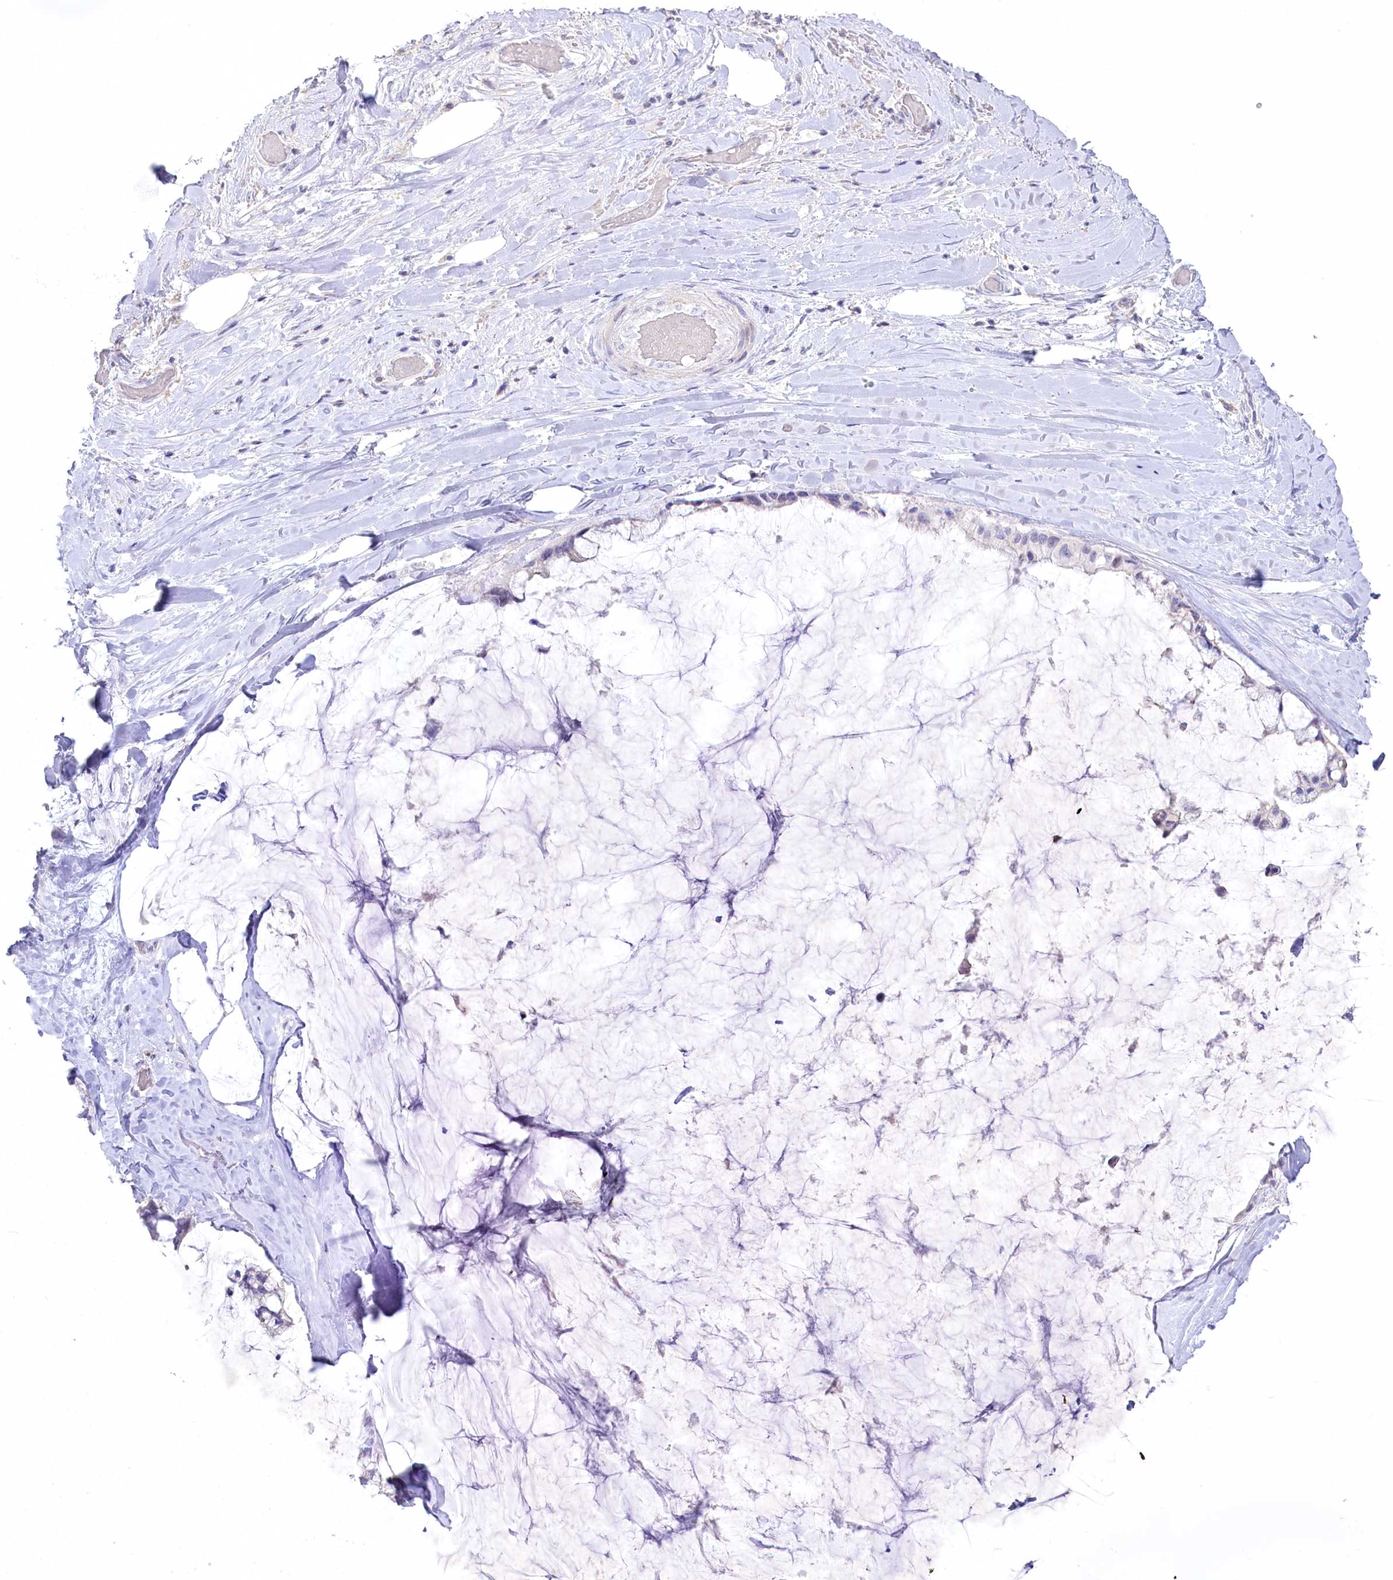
{"staining": {"intensity": "negative", "quantity": "none", "location": "none"}, "tissue": "ovarian cancer", "cell_type": "Tumor cells", "image_type": "cancer", "snomed": [{"axis": "morphology", "description": "Cystadenocarcinoma, mucinous, NOS"}, {"axis": "topography", "description": "Ovary"}], "caption": "IHC image of neoplastic tissue: human mucinous cystadenocarcinoma (ovarian) stained with DAB reveals no significant protein expression in tumor cells.", "gene": "MYOZ1", "patient": {"sex": "female", "age": 39}}